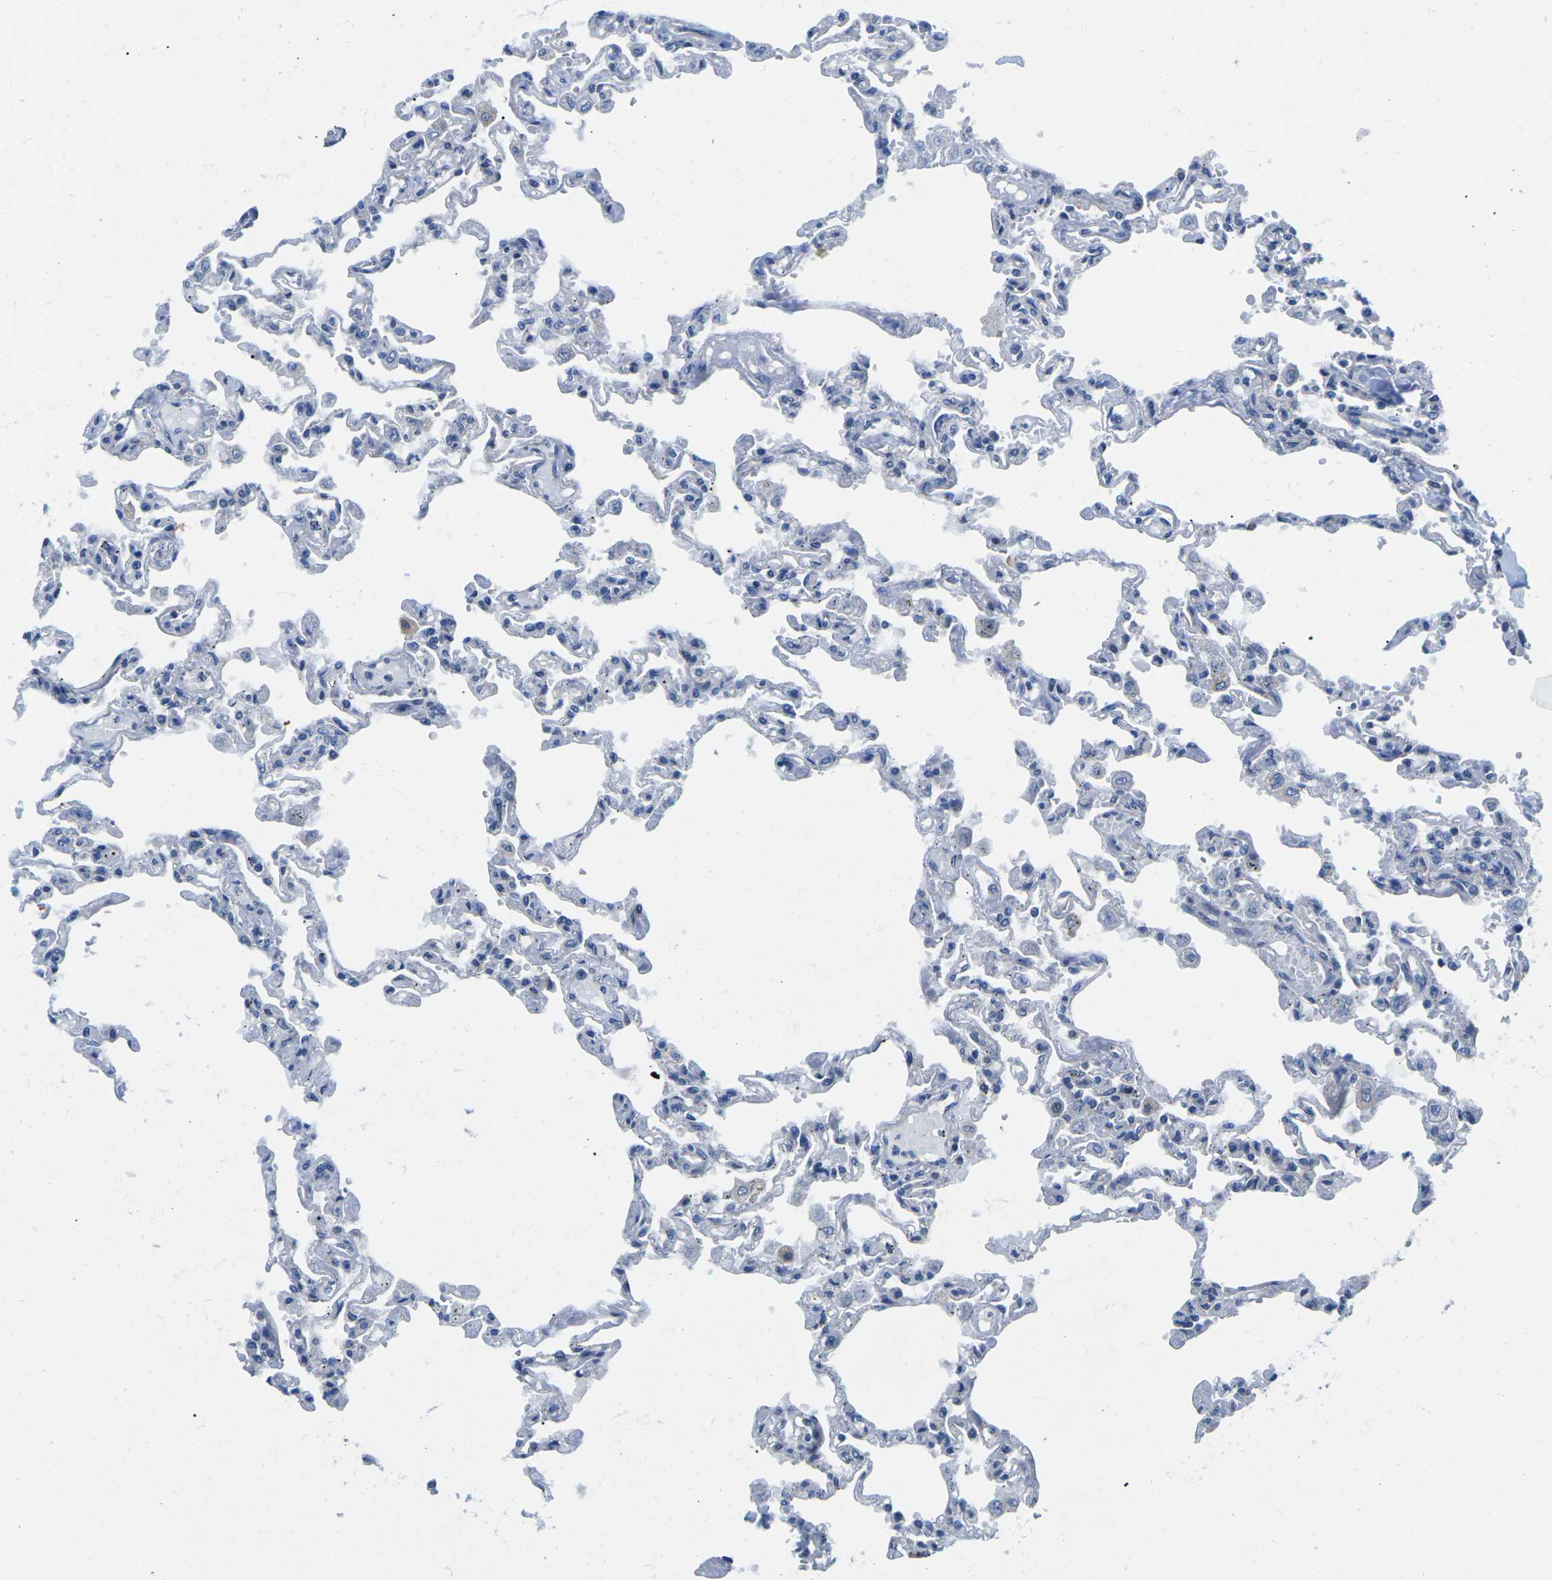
{"staining": {"intensity": "negative", "quantity": "none", "location": "none"}, "tissue": "lung", "cell_type": "Alveolar cells", "image_type": "normal", "snomed": [{"axis": "morphology", "description": "Normal tissue, NOS"}, {"axis": "topography", "description": "Lung"}], "caption": "This image is of benign lung stained with immunohistochemistry to label a protein in brown with the nuclei are counter-stained blue. There is no positivity in alveolar cells. (Stains: DAB (3,3'-diaminobenzidine) immunohistochemistry (IHC) with hematoxylin counter stain, Microscopy: brightfield microscopy at high magnification).", "gene": "TMEFF2", "patient": {"sex": "male", "age": 21}}